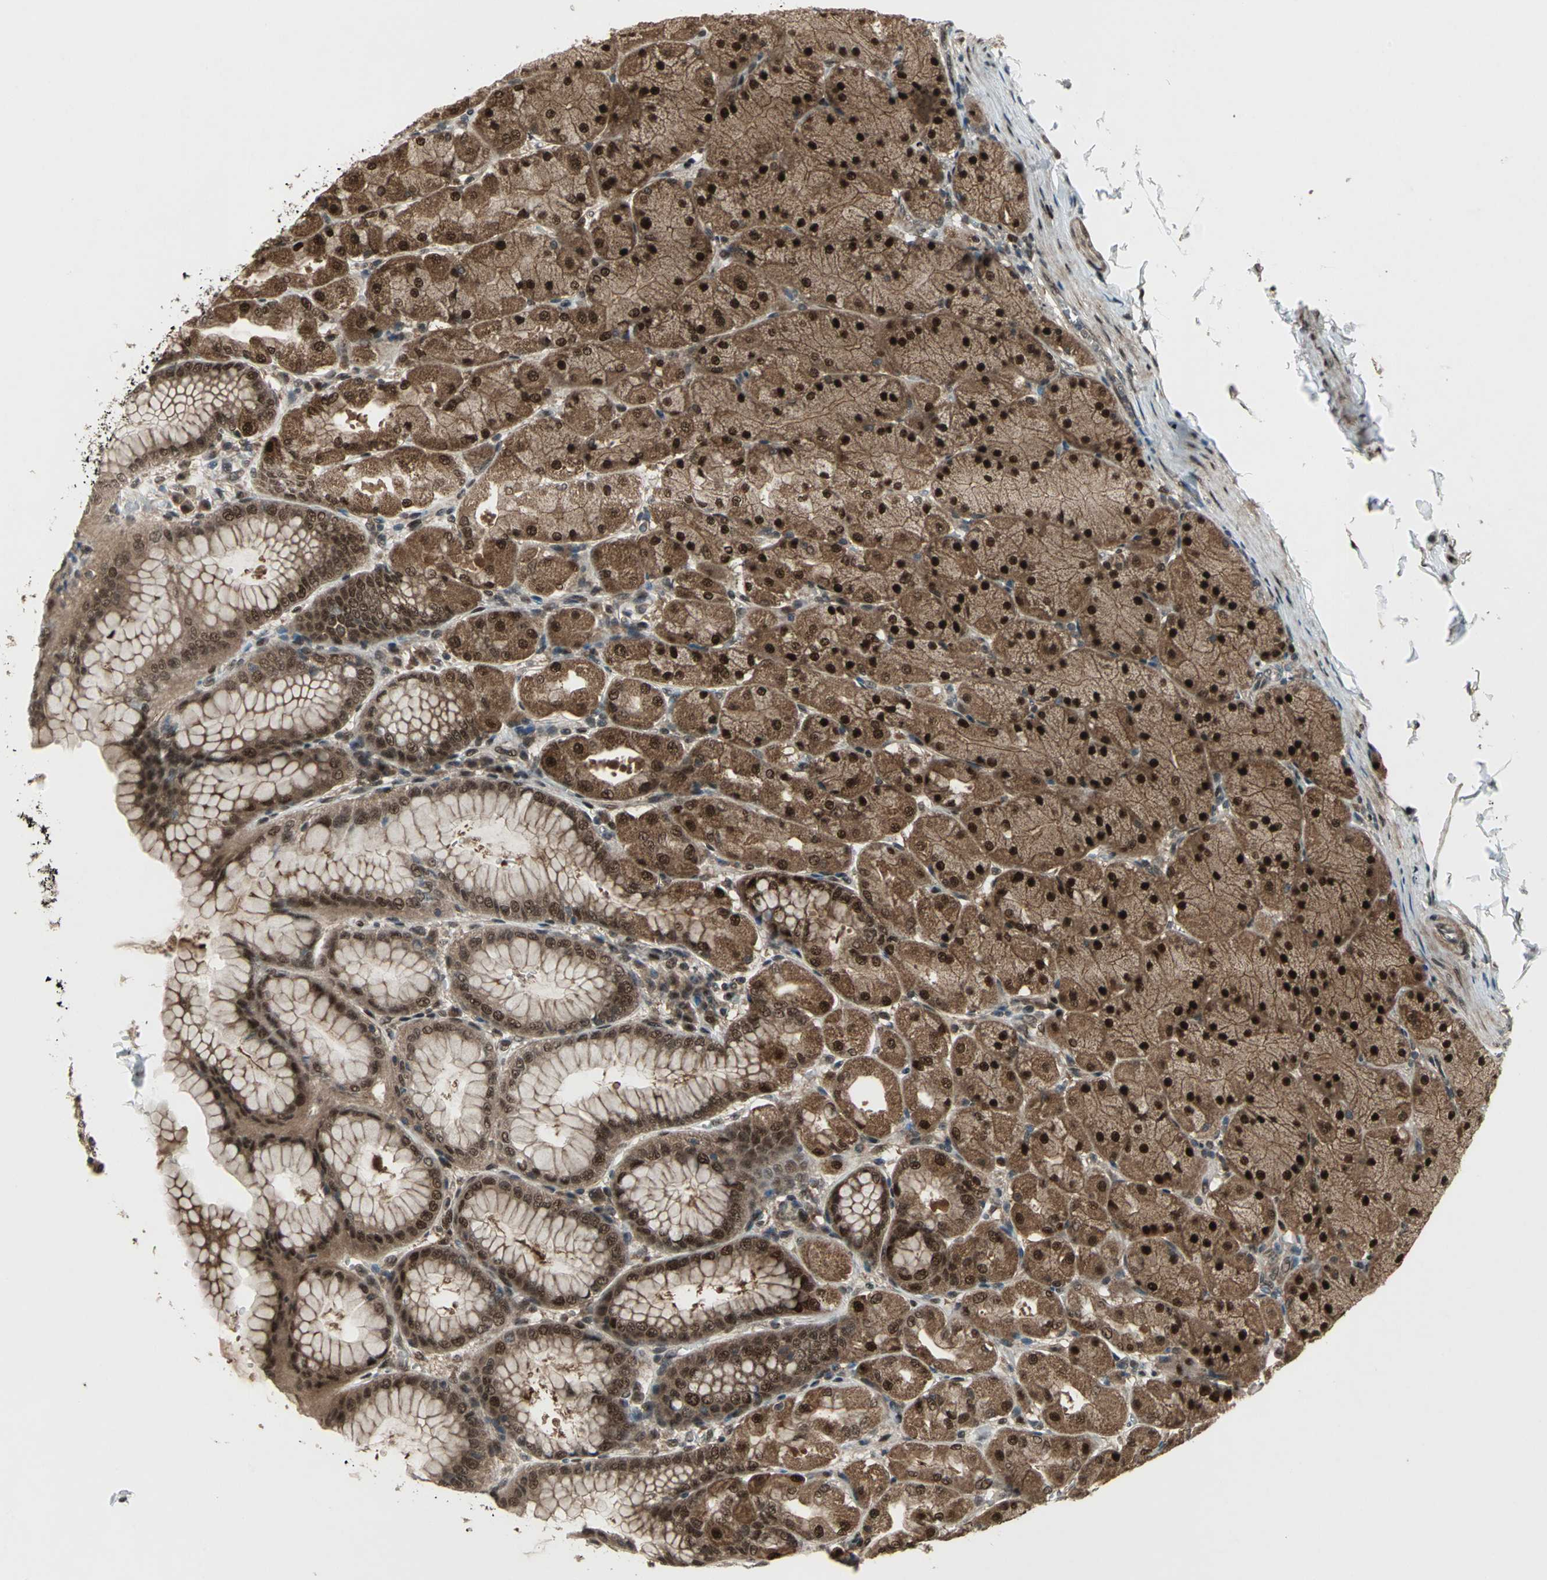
{"staining": {"intensity": "strong", "quantity": ">75%", "location": "cytoplasmic/membranous,nuclear"}, "tissue": "stomach", "cell_type": "Glandular cells", "image_type": "normal", "snomed": [{"axis": "morphology", "description": "Normal tissue, NOS"}, {"axis": "topography", "description": "Stomach, upper"}], "caption": "An image of human stomach stained for a protein exhibits strong cytoplasmic/membranous,nuclear brown staining in glandular cells.", "gene": "COPS5", "patient": {"sex": "female", "age": 56}}